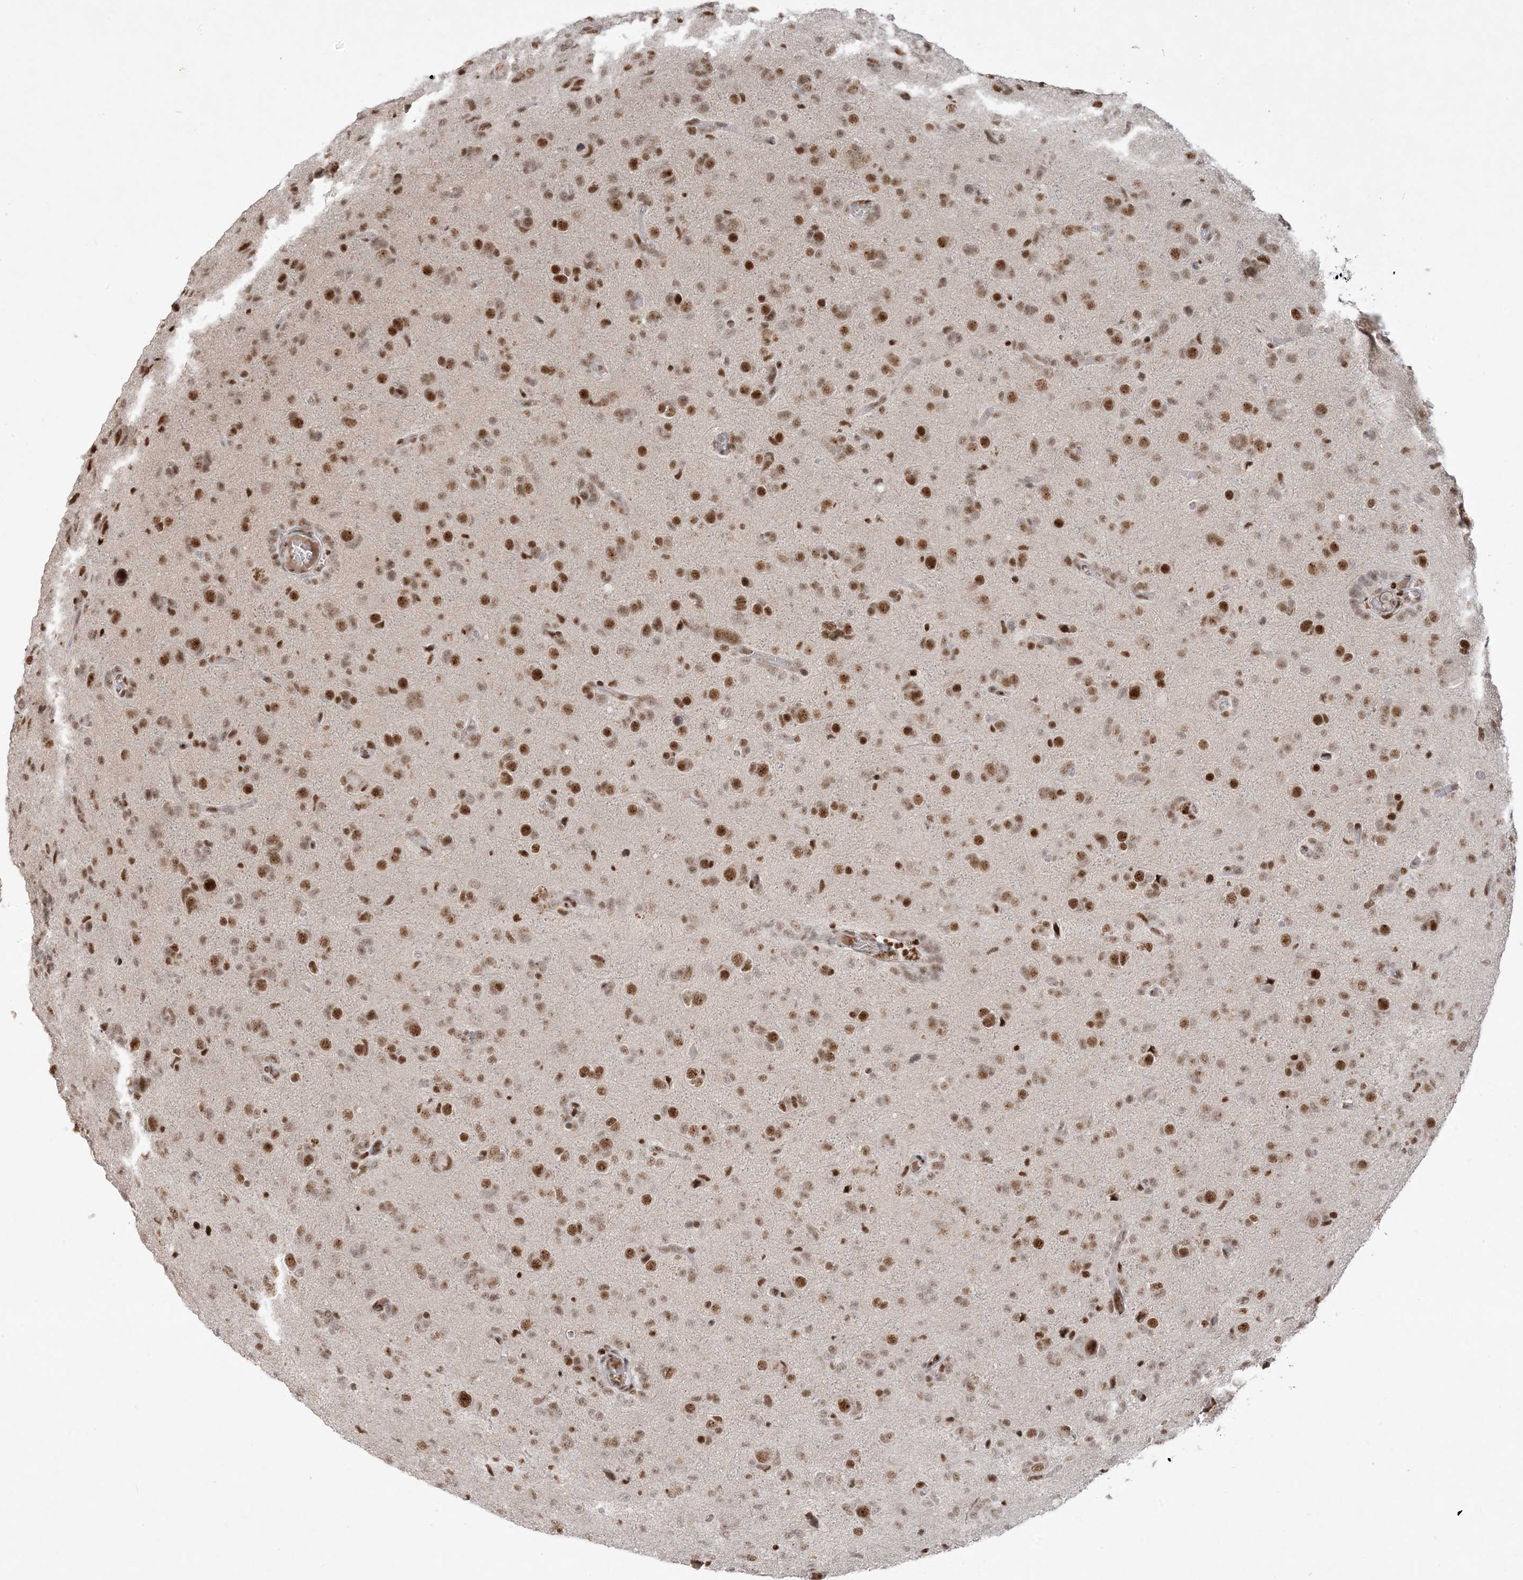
{"staining": {"intensity": "strong", "quantity": ">75%", "location": "nuclear"}, "tissue": "glioma", "cell_type": "Tumor cells", "image_type": "cancer", "snomed": [{"axis": "morphology", "description": "Glioma, malignant, High grade"}, {"axis": "topography", "description": "Brain"}], "caption": "Strong nuclear protein staining is present in approximately >75% of tumor cells in glioma. (IHC, brightfield microscopy, high magnification).", "gene": "PPIL2", "patient": {"sex": "female", "age": 59}}